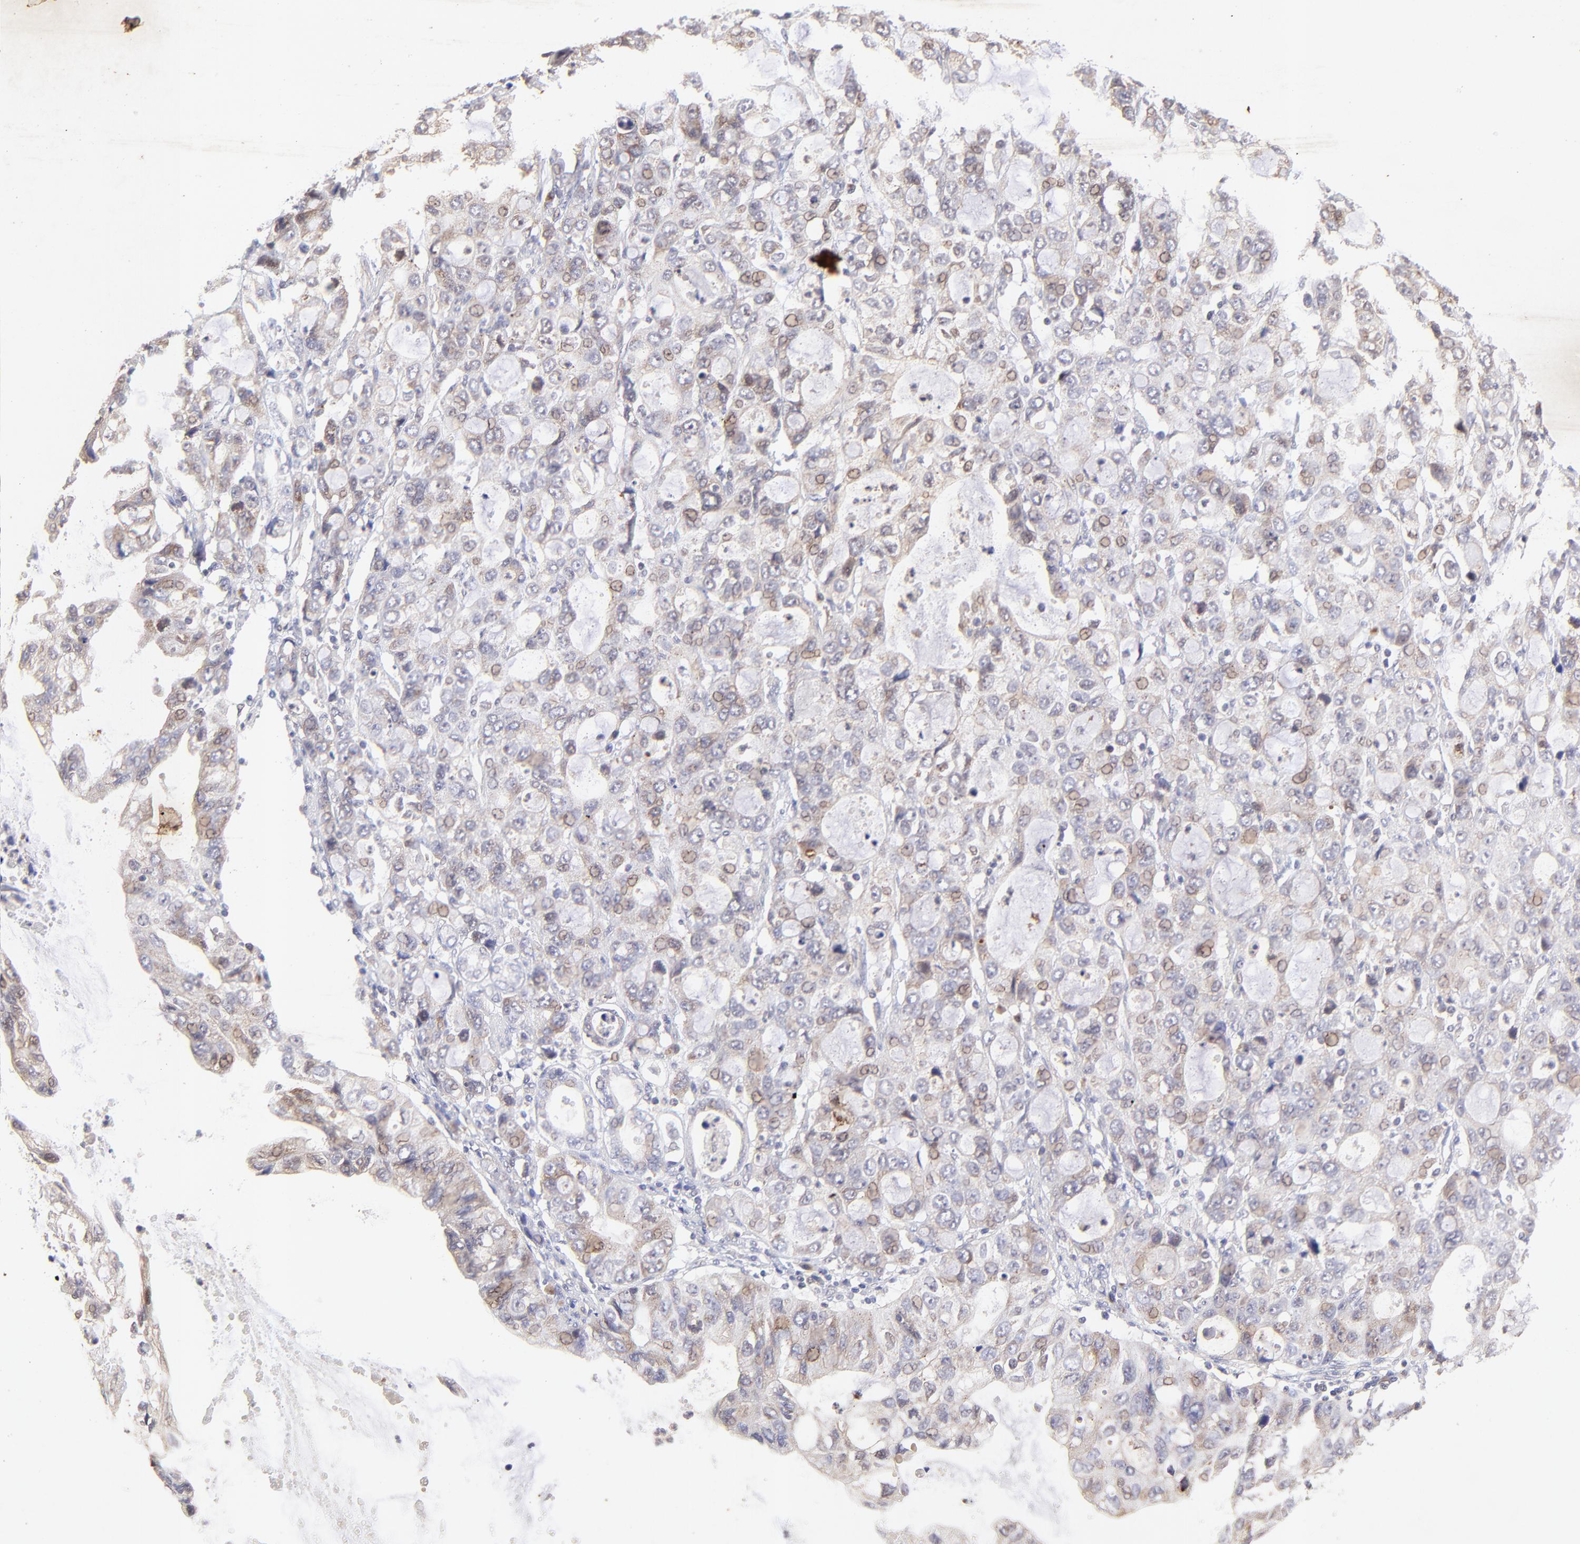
{"staining": {"intensity": "weak", "quantity": "<25%", "location": "cytoplasmic/membranous,nuclear"}, "tissue": "stomach cancer", "cell_type": "Tumor cells", "image_type": "cancer", "snomed": [{"axis": "morphology", "description": "Adenocarcinoma, NOS"}, {"axis": "topography", "description": "Stomach, upper"}], "caption": "IHC image of neoplastic tissue: human adenocarcinoma (stomach) stained with DAB (3,3'-diaminobenzidine) shows no significant protein positivity in tumor cells.", "gene": "TNRC6B", "patient": {"sex": "female", "age": 52}}